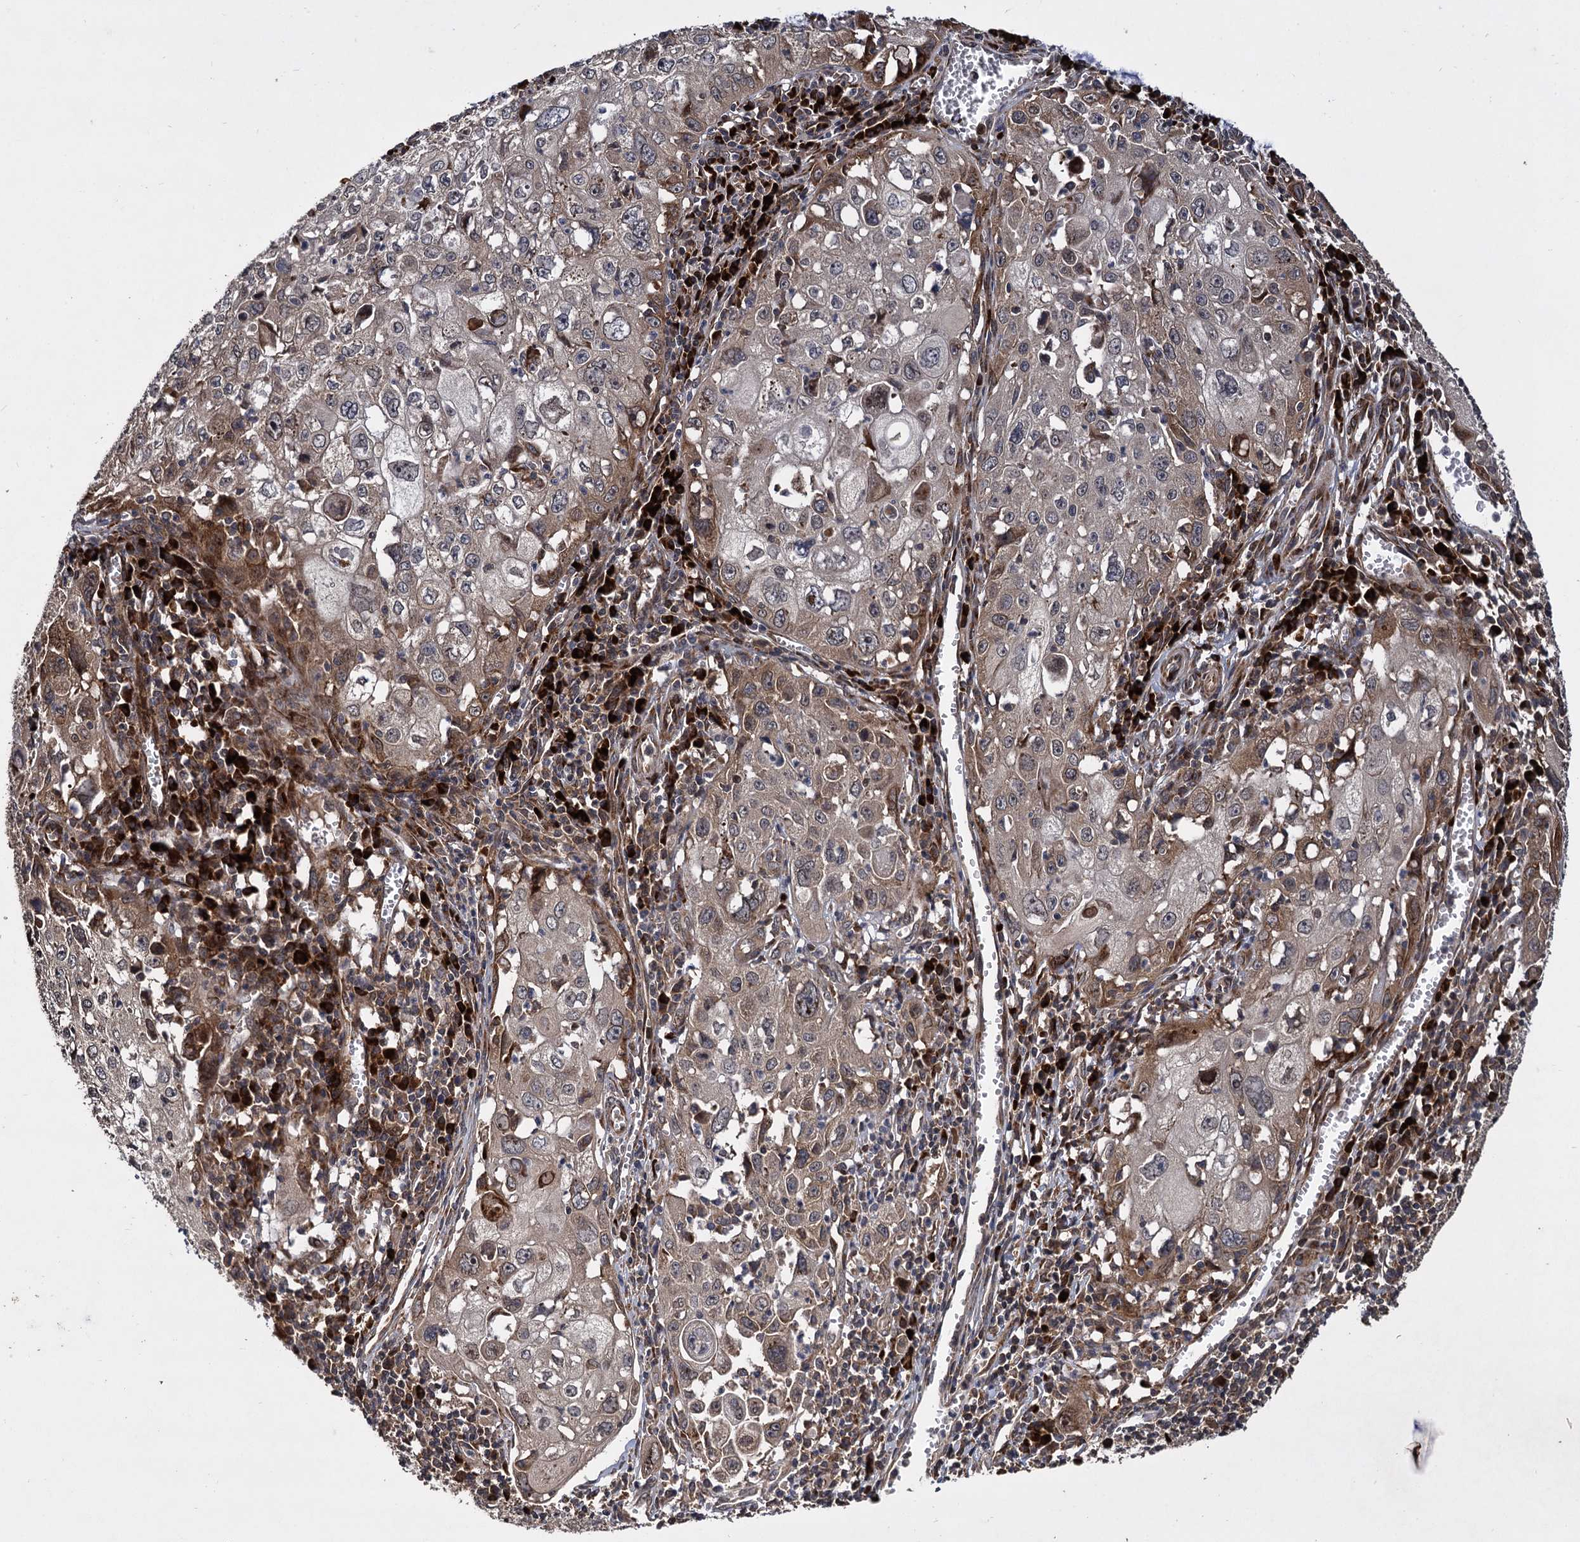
{"staining": {"intensity": "moderate", "quantity": "25%-75%", "location": "cytoplasmic/membranous"}, "tissue": "cervical cancer", "cell_type": "Tumor cells", "image_type": "cancer", "snomed": [{"axis": "morphology", "description": "Squamous cell carcinoma, NOS"}, {"axis": "topography", "description": "Cervix"}], "caption": "A high-resolution image shows IHC staining of cervical cancer (squamous cell carcinoma), which demonstrates moderate cytoplasmic/membranous positivity in about 25%-75% of tumor cells.", "gene": "INPPL1", "patient": {"sex": "female", "age": 42}}